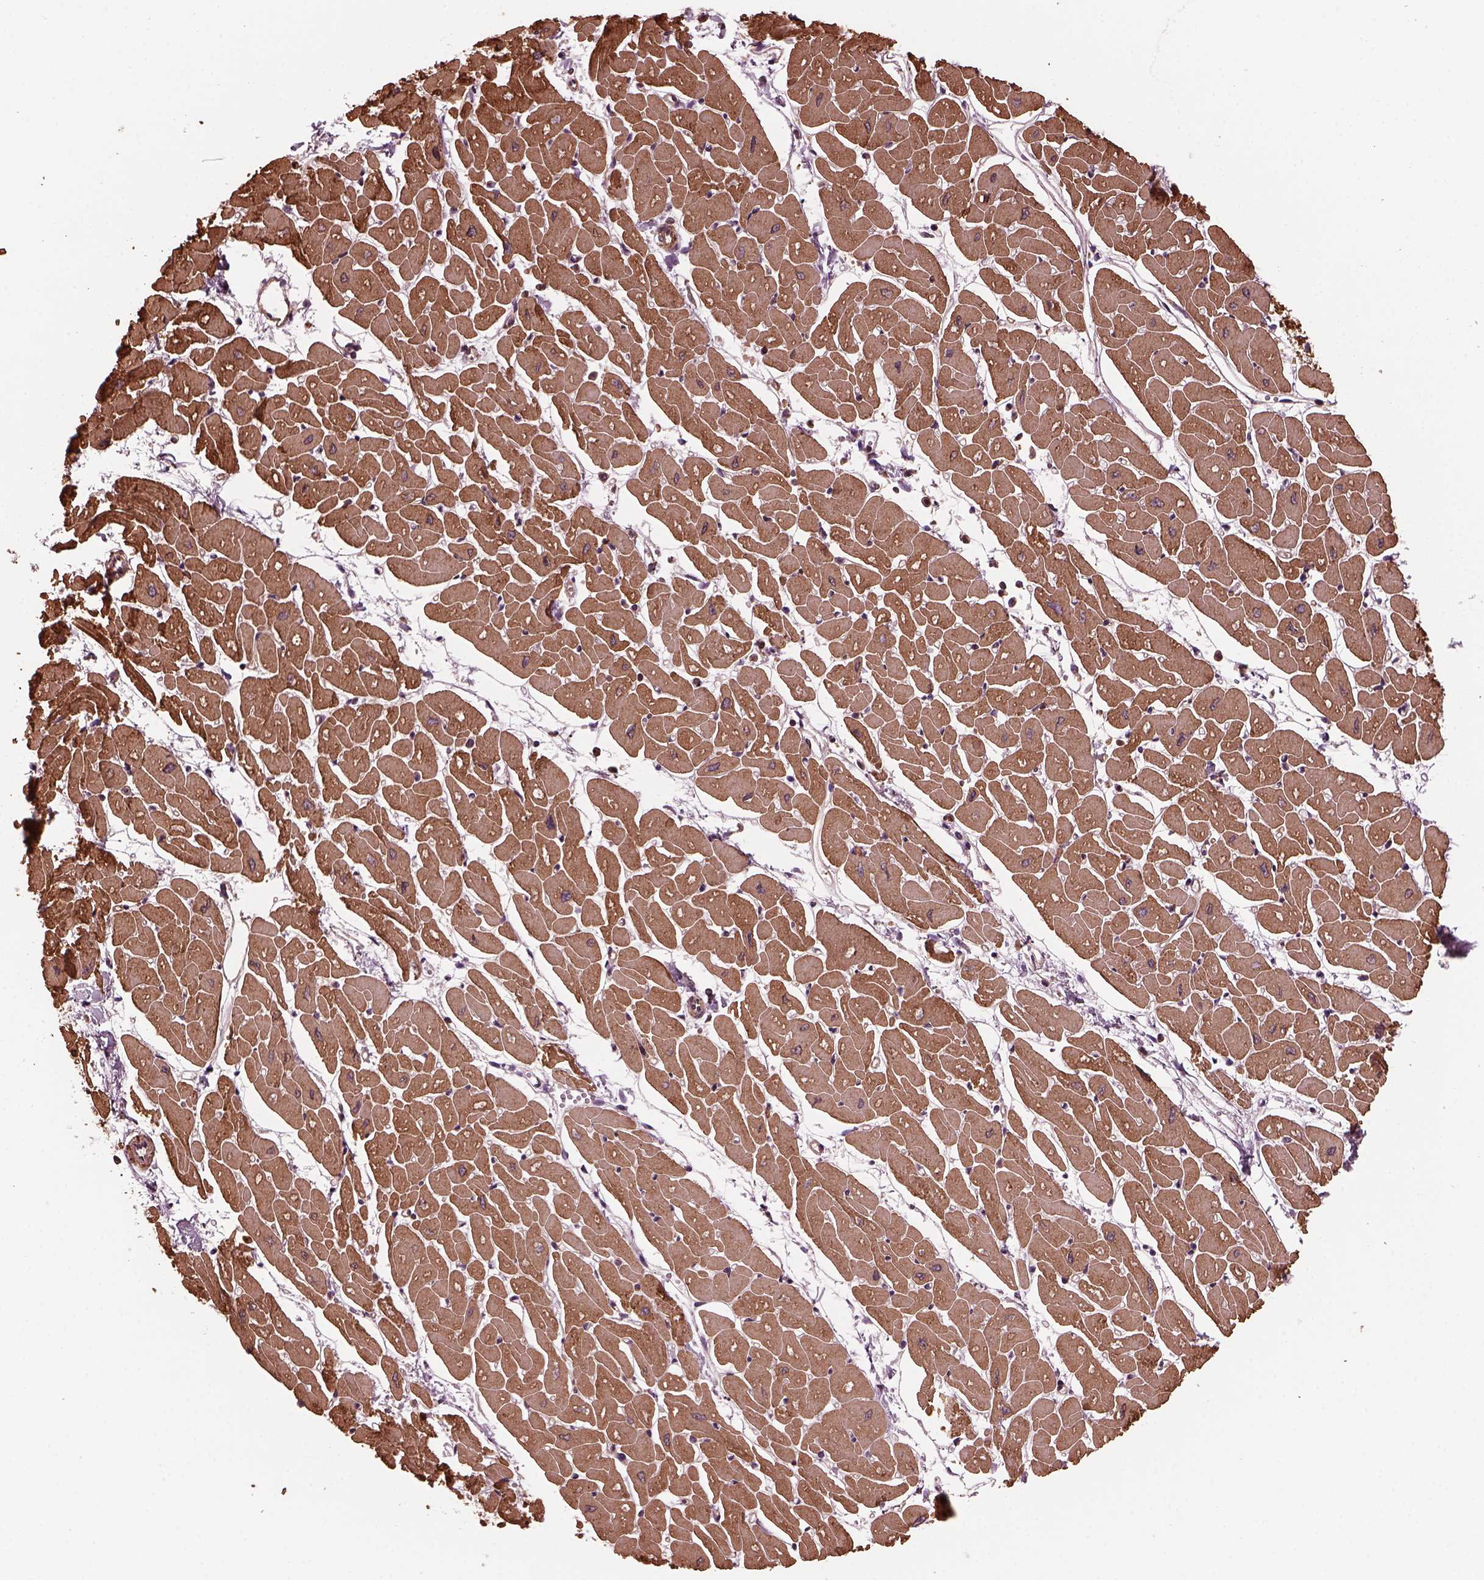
{"staining": {"intensity": "strong", "quantity": ">75%", "location": "cytoplasmic/membranous"}, "tissue": "heart muscle", "cell_type": "Cardiomyocytes", "image_type": "normal", "snomed": [{"axis": "morphology", "description": "Normal tissue, NOS"}, {"axis": "topography", "description": "Heart"}], "caption": "DAB immunohistochemical staining of unremarkable human heart muscle shows strong cytoplasmic/membranous protein positivity in about >75% of cardiomyocytes.", "gene": "MYL1", "patient": {"sex": "male", "age": 57}}